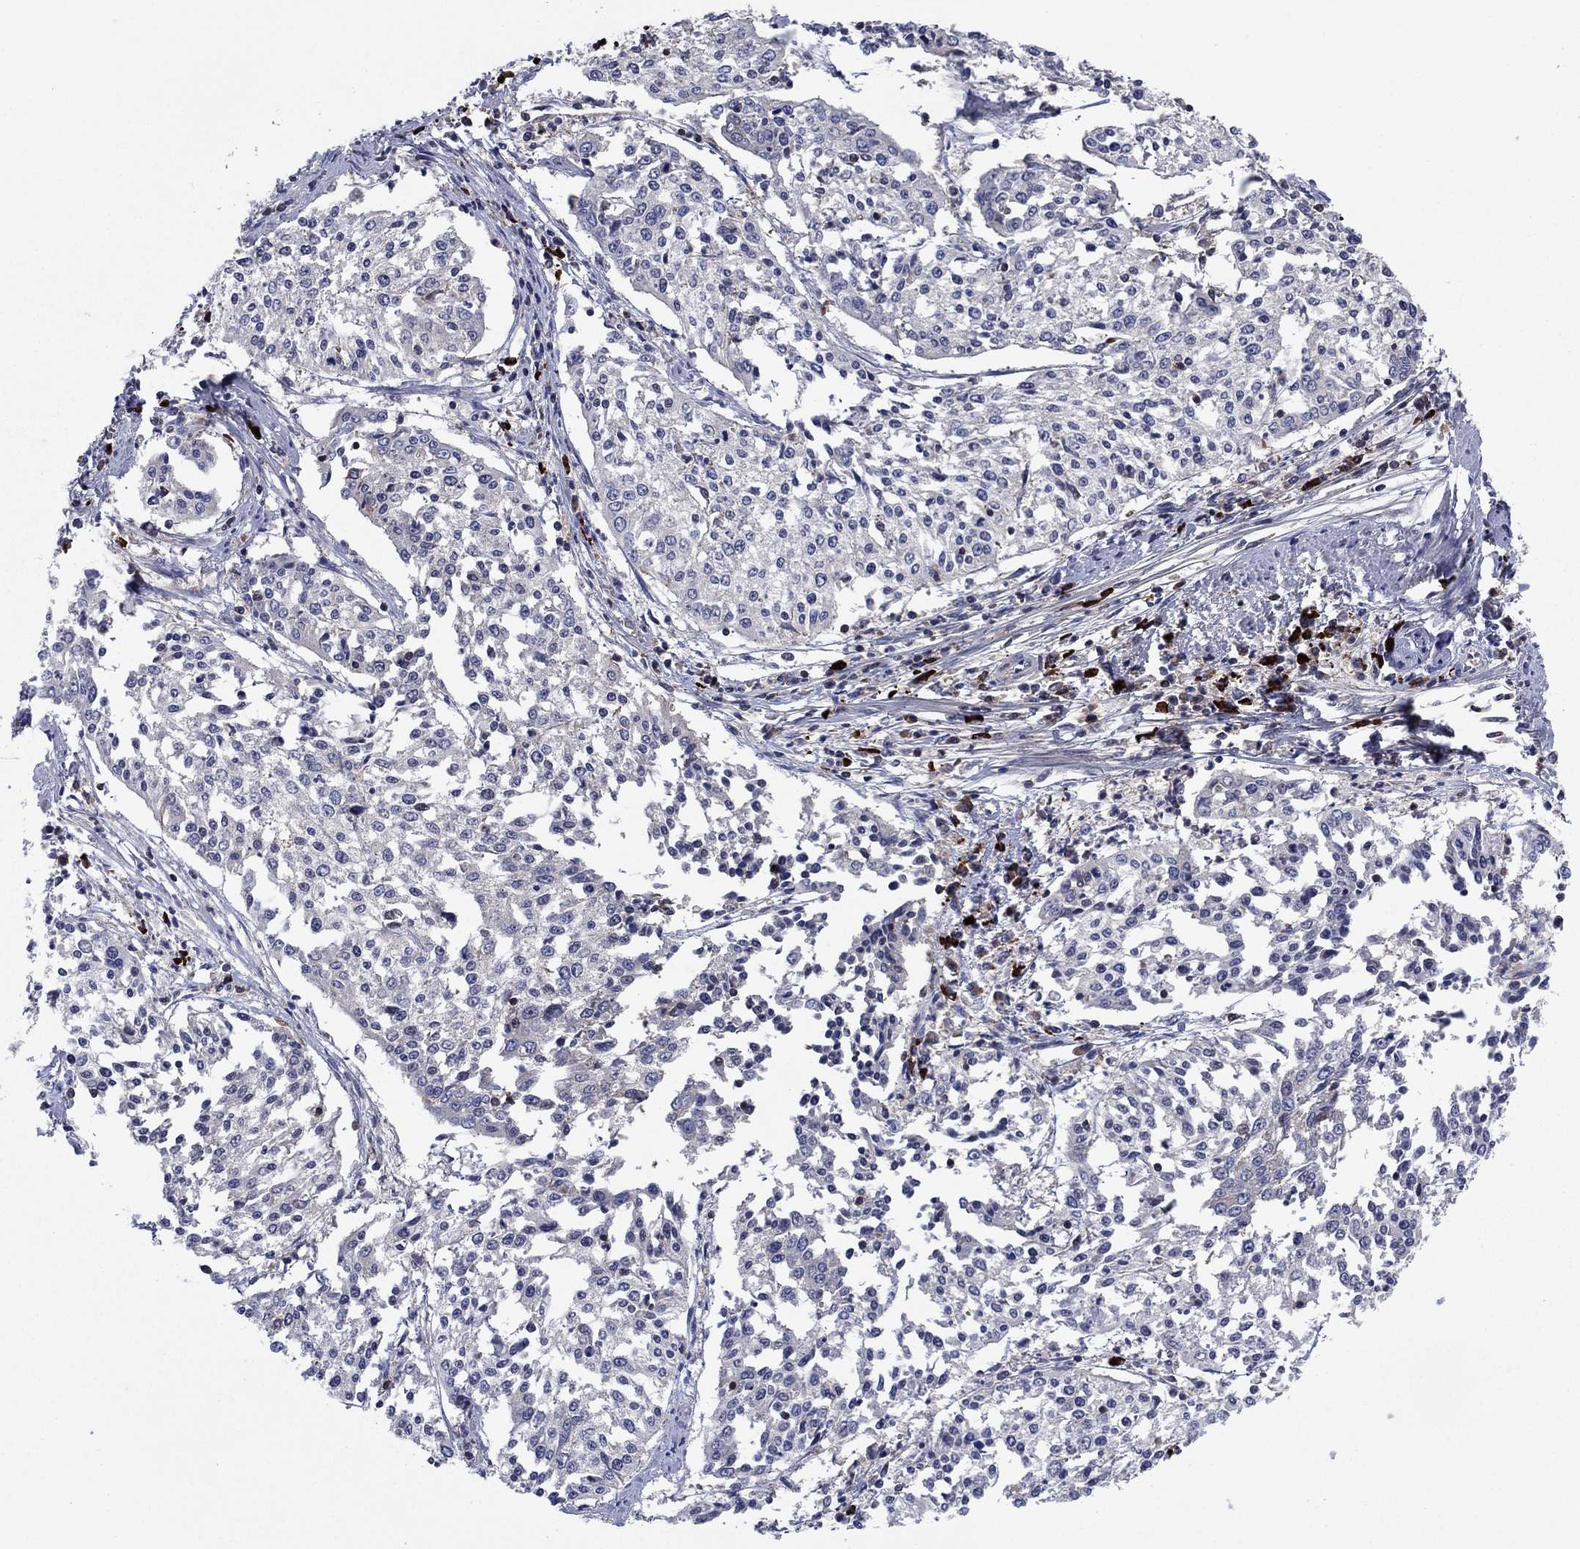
{"staining": {"intensity": "negative", "quantity": "none", "location": "none"}, "tissue": "cervical cancer", "cell_type": "Tumor cells", "image_type": "cancer", "snomed": [{"axis": "morphology", "description": "Squamous cell carcinoma, NOS"}, {"axis": "topography", "description": "Cervix"}], "caption": "Immunohistochemistry of human cervical cancer (squamous cell carcinoma) shows no expression in tumor cells.", "gene": "PVR", "patient": {"sex": "female", "age": 41}}